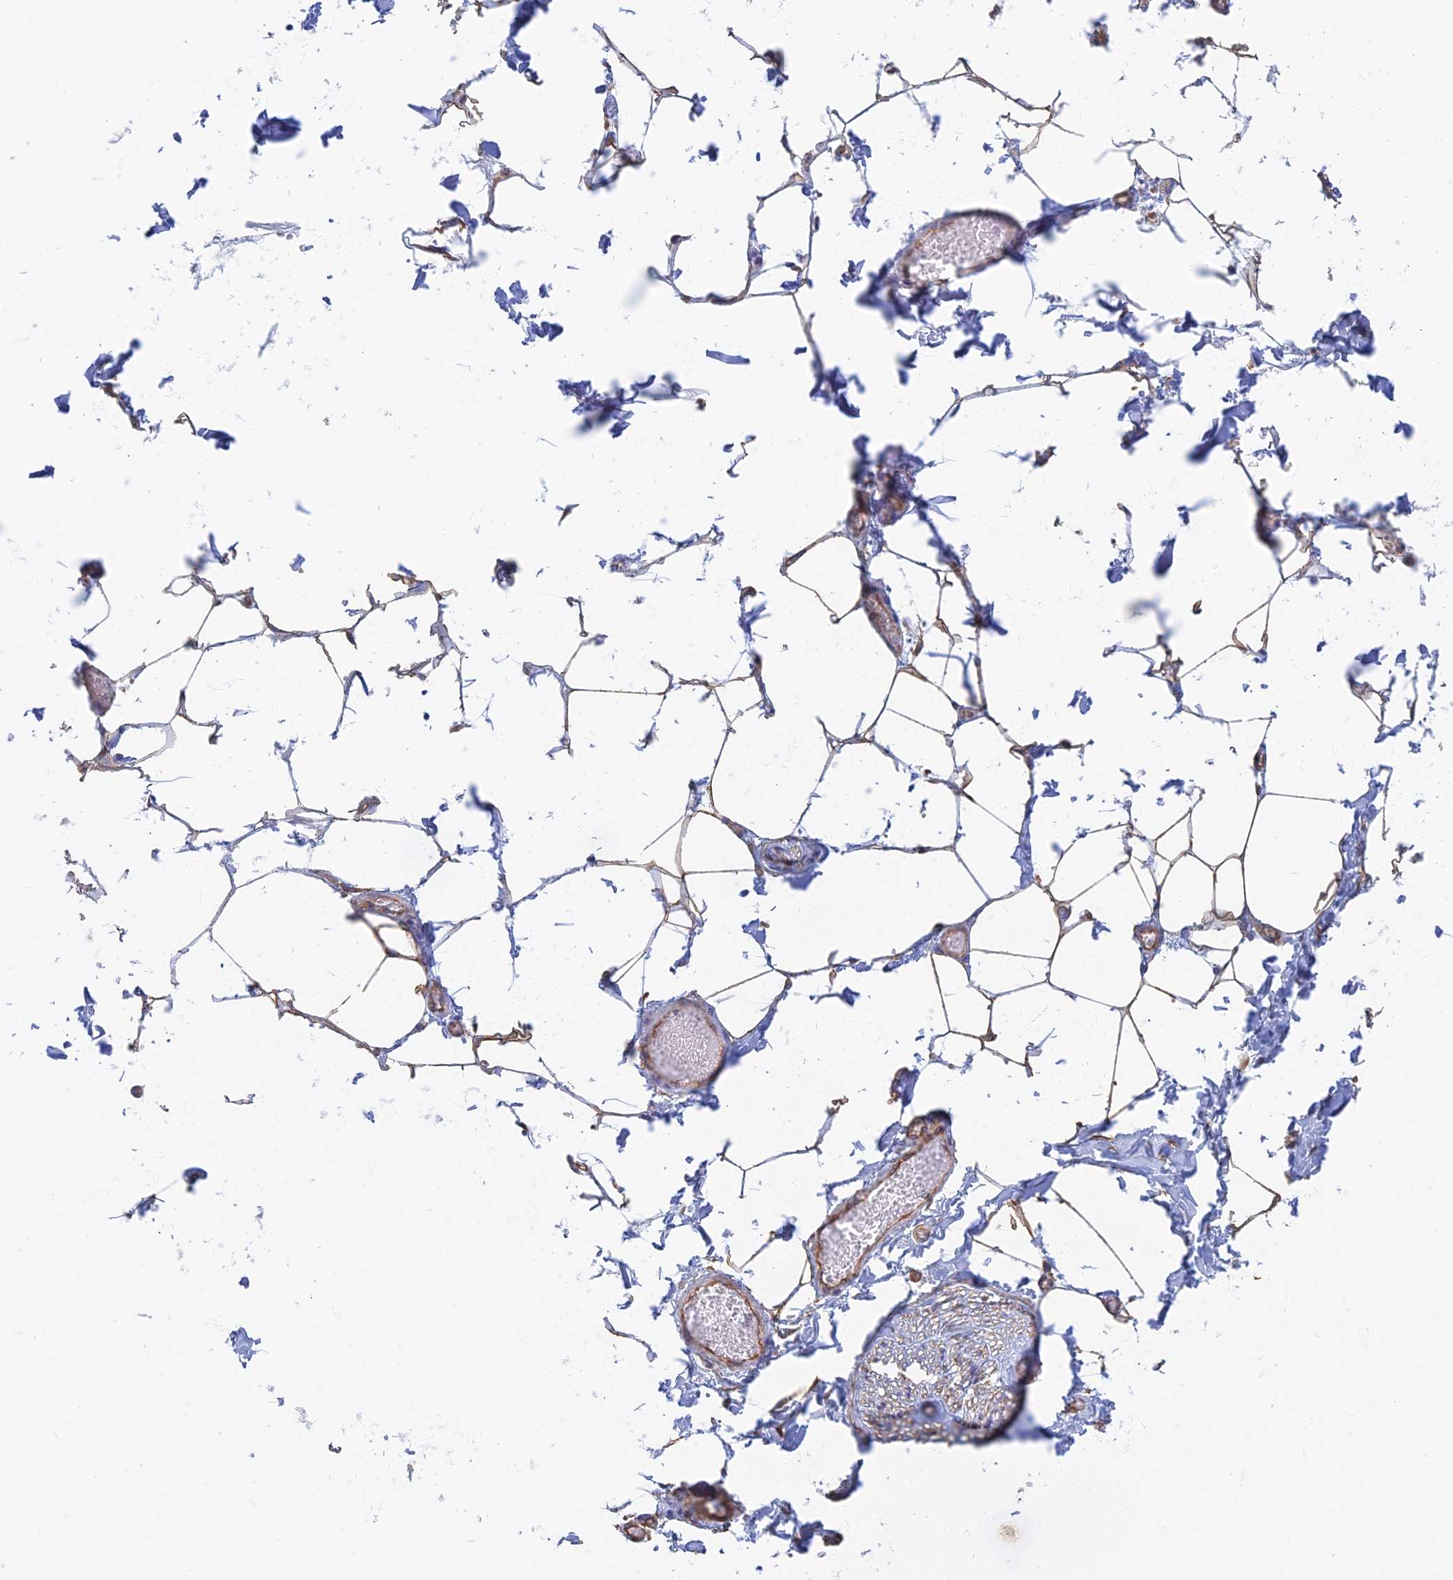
{"staining": {"intensity": "moderate", "quantity": ">75%", "location": "cytoplasmic/membranous"}, "tissue": "adipose tissue", "cell_type": "Adipocytes", "image_type": "normal", "snomed": [{"axis": "morphology", "description": "Normal tissue, NOS"}, {"axis": "topography", "description": "Soft tissue"}, {"axis": "topography", "description": "Adipose tissue"}, {"axis": "topography", "description": "Vascular tissue"}, {"axis": "topography", "description": "Peripheral nerve tissue"}], "caption": "This image demonstrates benign adipose tissue stained with IHC to label a protein in brown. The cytoplasmic/membranous of adipocytes show moderate positivity for the protein. Nuclei are counter-stained blue.", "gene": "RMC1", "patient": {"sex": "male", "age": 46}}